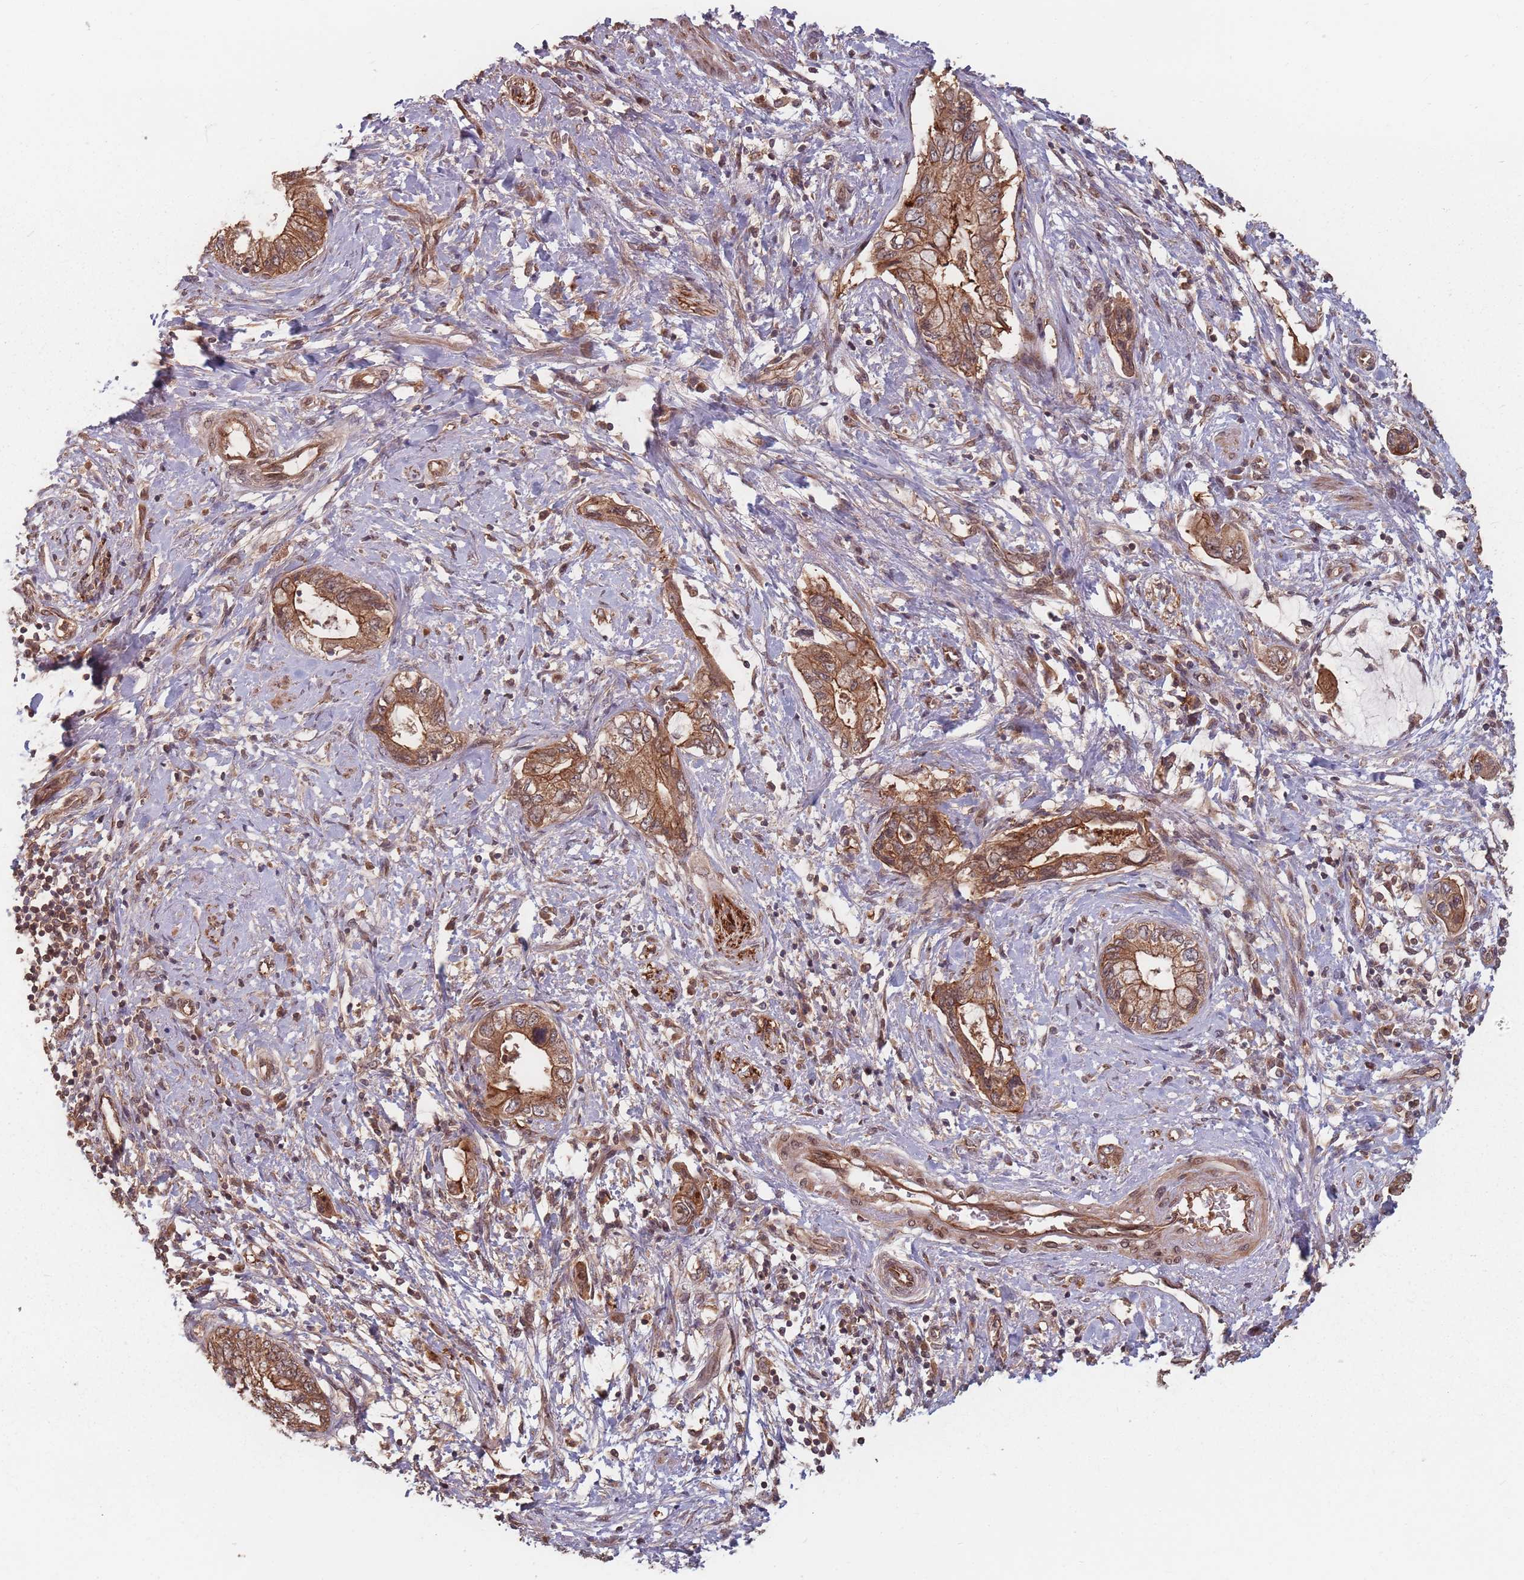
{"staining": {"intensity": "strong", "quantity": ">75%", "location": "cytoplasmic/membranous"}, "tissue": "pancreatic cancer", "cell_type": "Tumor cells", "image_type": "cancer", "snomed": [{"axis": "morphology", "description": "Adenocarcinoma, NOS"}, {"axis": "topography", "description": "Pancreas"}], "caption": "The immunohistochemical stain labels strong cytoplasmic/membranous positivity in tumor cells of adenocarcinoma (pancreatic) tissue.", "gene": "C3orf14", "patient": {"sex": "female", "age": 73}}